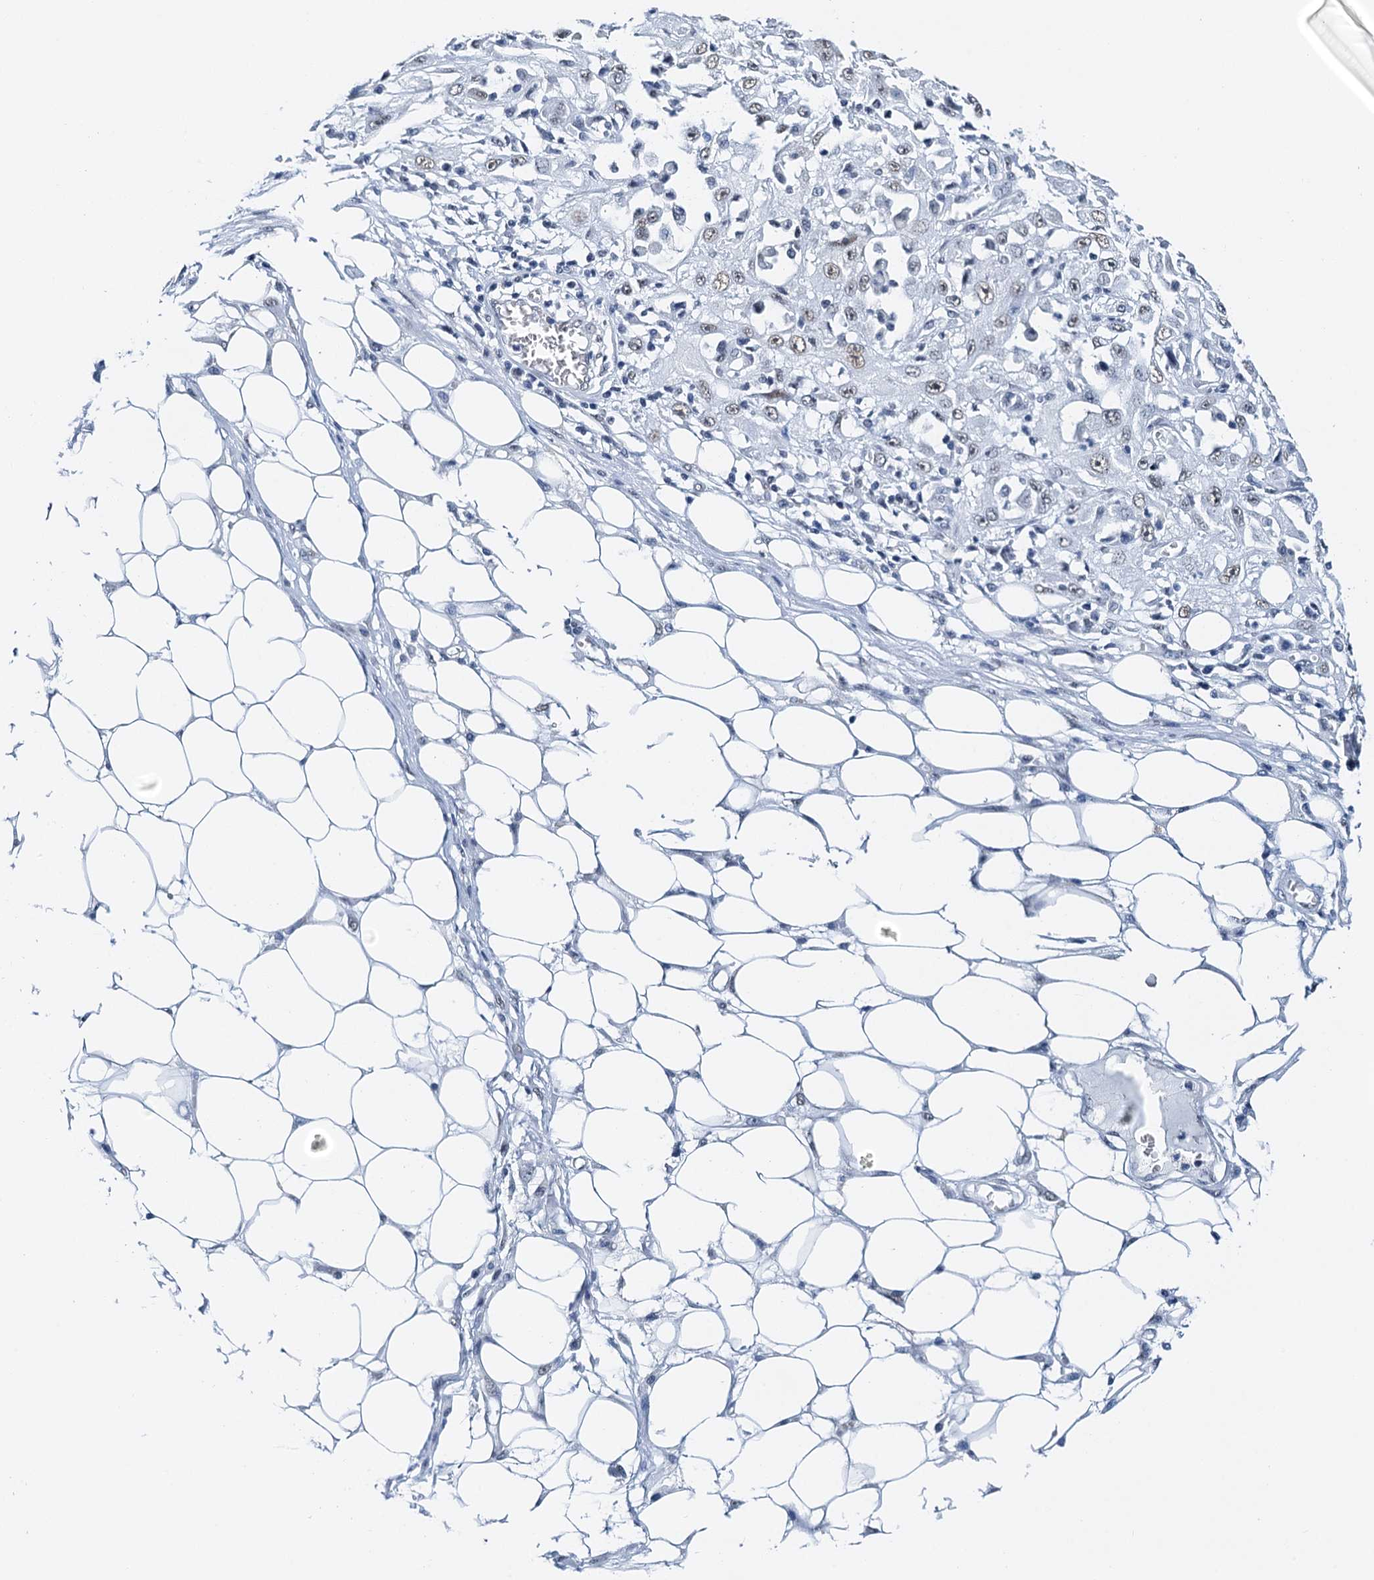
{"staining": {"intensity": "moderate", "quantity": ">75%", "location": "nuclear"}, "tissue": "skin cancer", "cell_type": "Tumor cells", "image_type": "cancer", "snomed": [{"axis": "morphology", "description": "Squamous cell carcinoma, NOS"}, {"axis": "morphology", "description": "Squamous cell carcinoma, metastatic, NOS"}, {"axis": "topography", "description": "Skin"}, {"axis": "topography", "description": "Lymph node"}], "caption": "An immunohistochemistry (IHC) image of neoplastic tissue is shown. Protein staining in brown shows moderate nuclear positivity in skin cancer (metastatic squamous cell carcinoma) within tumor cells. (IHC, brightfield microscopy, high magnification).", "gene": "SLTM", "patient": {"sex": "male", "age": 75}}